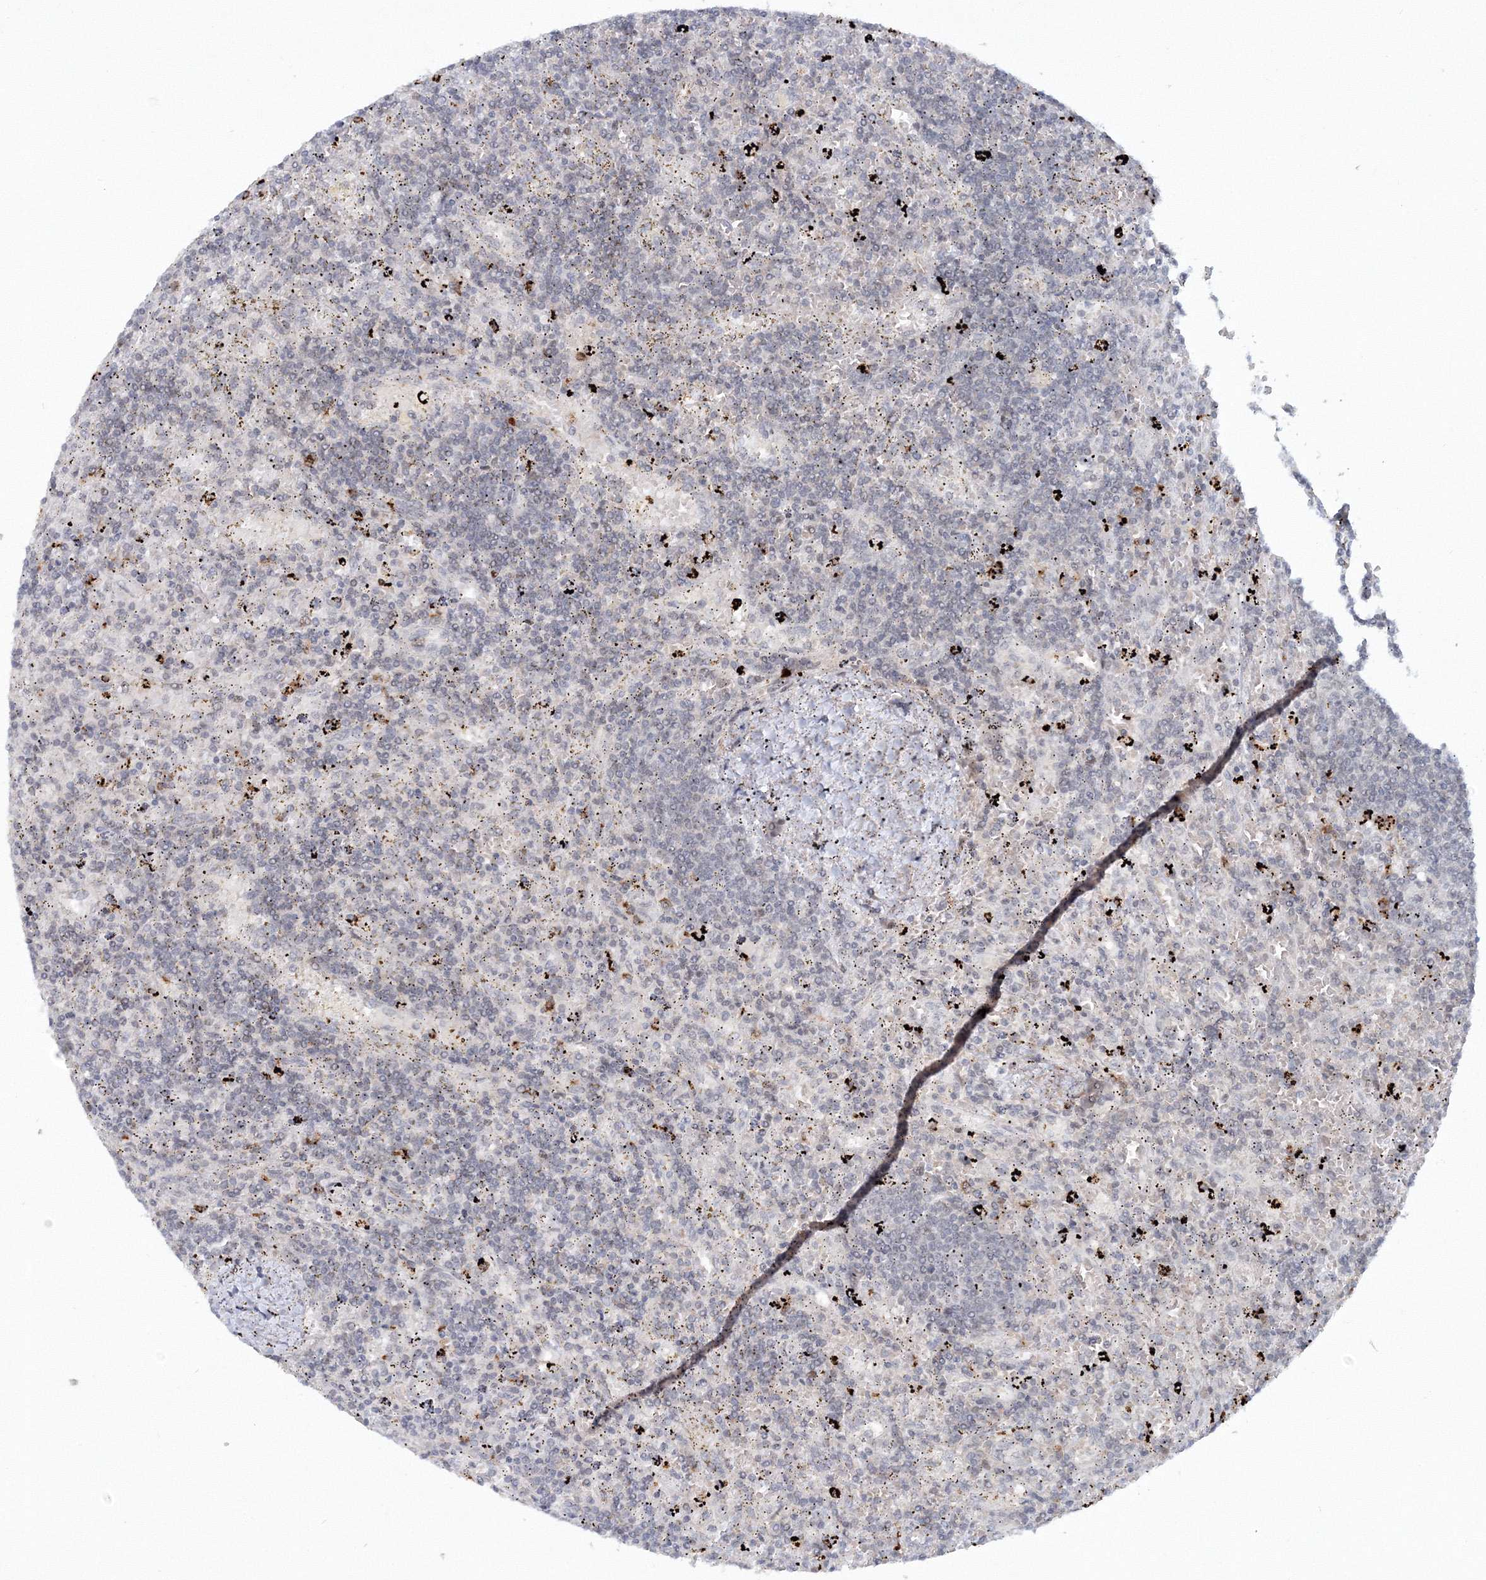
{"staining": {"intensity": "negative", "quantity": "none", "location": "none"}, "tissue": "lymphoma", "cell_type": "Tumor cells", "image_type": "cancer", "snomed": [{"axis": "morphology", "description": "Malignant lymphoma, non-Hodgkin's type, Low grade"}, {"axis": "topography", "description": "Spleen"}], "caption": "Immunohistochemical staining of human lymphoma reveals no significant staining in tumor cells.", "gene": "C3orf33", "patient": {"sex": "male", "age": 76}}